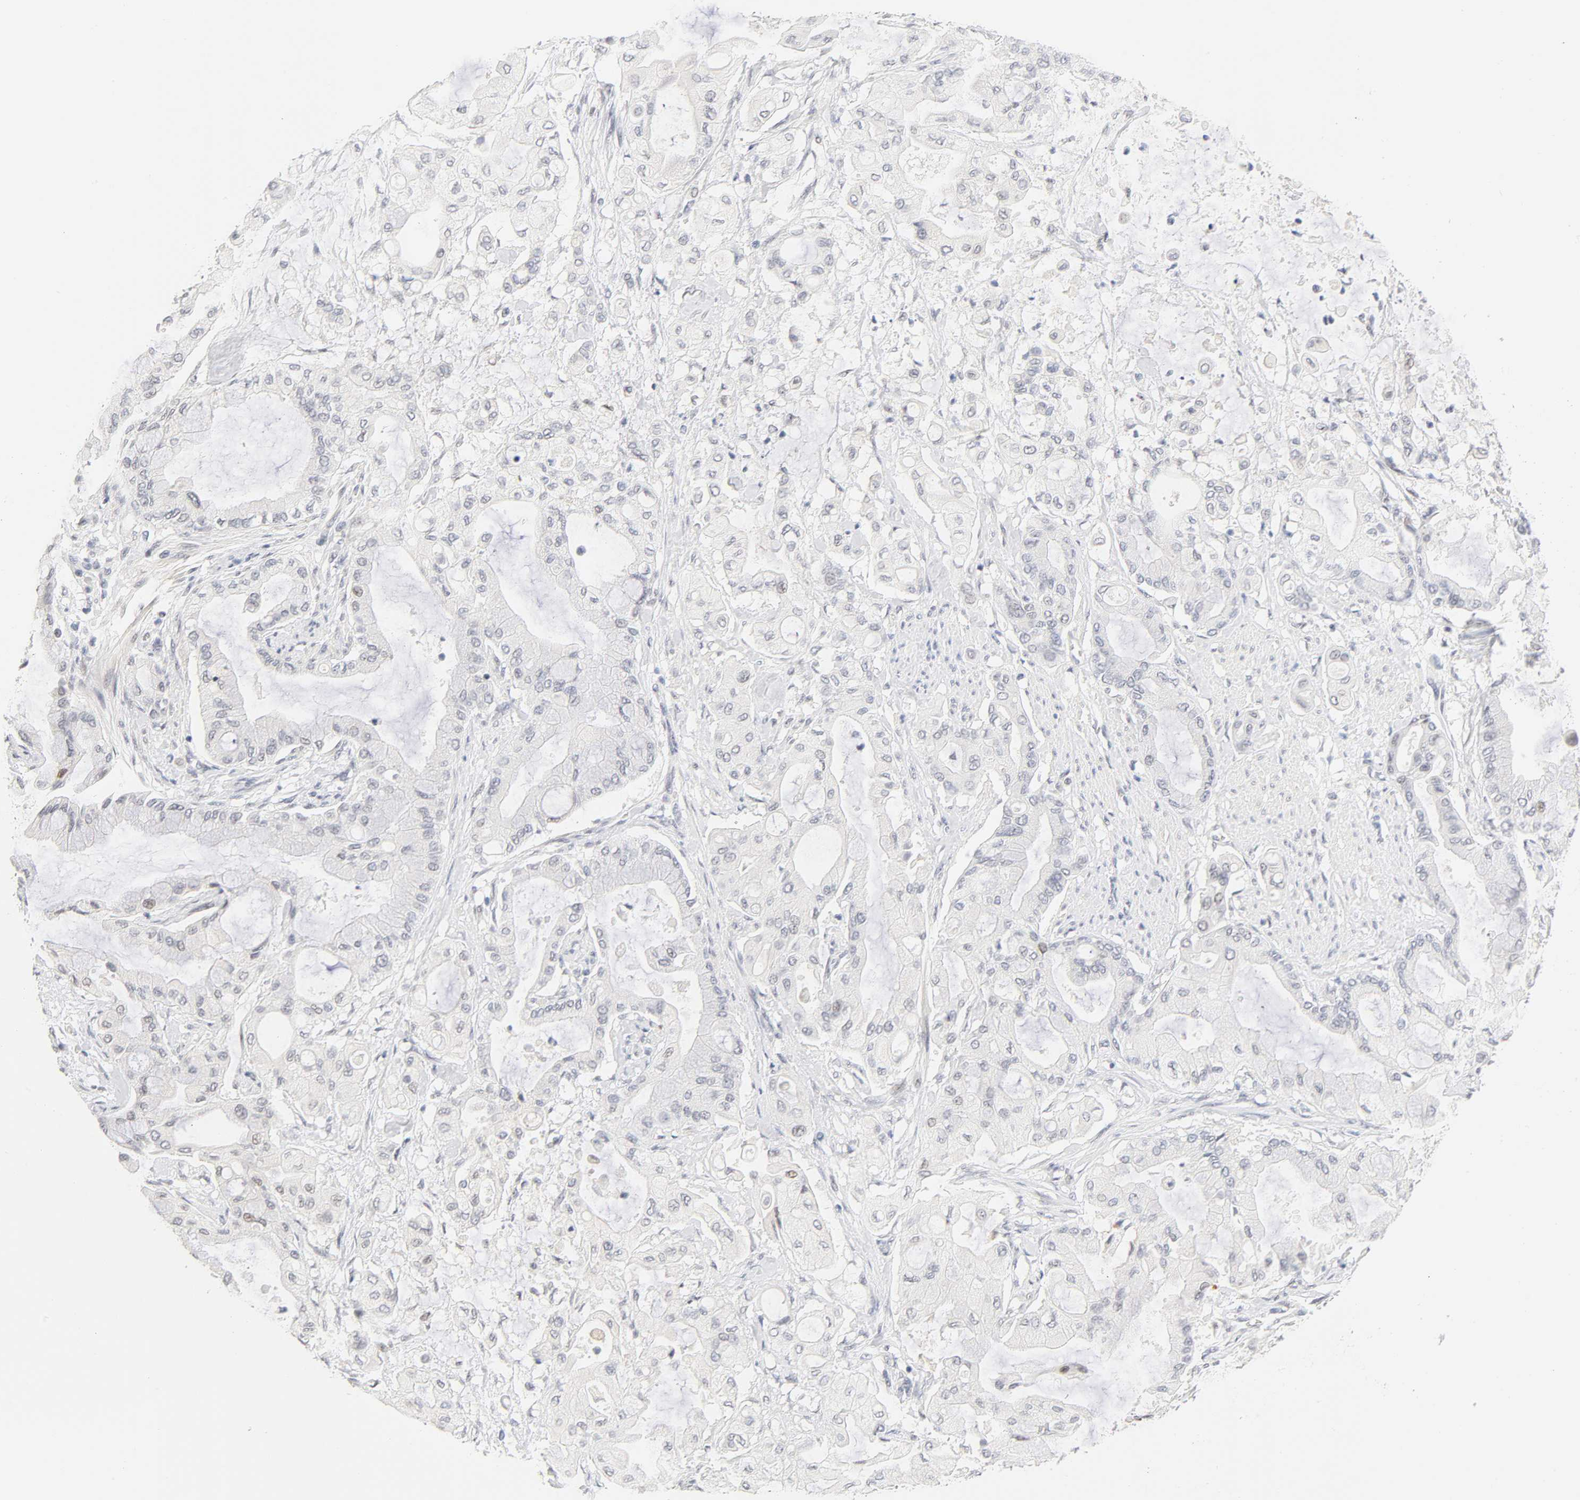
{"staining": {"intensity": "weak", "quantity": "<25%", "location": "nuclear"}, "tissue": "pancreatic cancer", "cell_type": "Tumor cells", "image_type": "cancer", "snomed": [{"axis": "morphology", "description": "Adenocarcinoma, NOS"}, {"axis": "morphology", "description": "Adenocarcinoma, metastatic, NOS"}, {"axis": "topography", "description": "Lymph node"}, {"axis": "topography", "description": "Pancreas"}, {"axis": "topography", "description": "Duodenum"}], "caption": "Immunohistochemistry image of human adenocarcinoma (pancreatic) stained for a protein (brown), which shows no staining in tumor cells.", "gene": "MNAT1", "patient": {"sex": "female", "age": 64}}